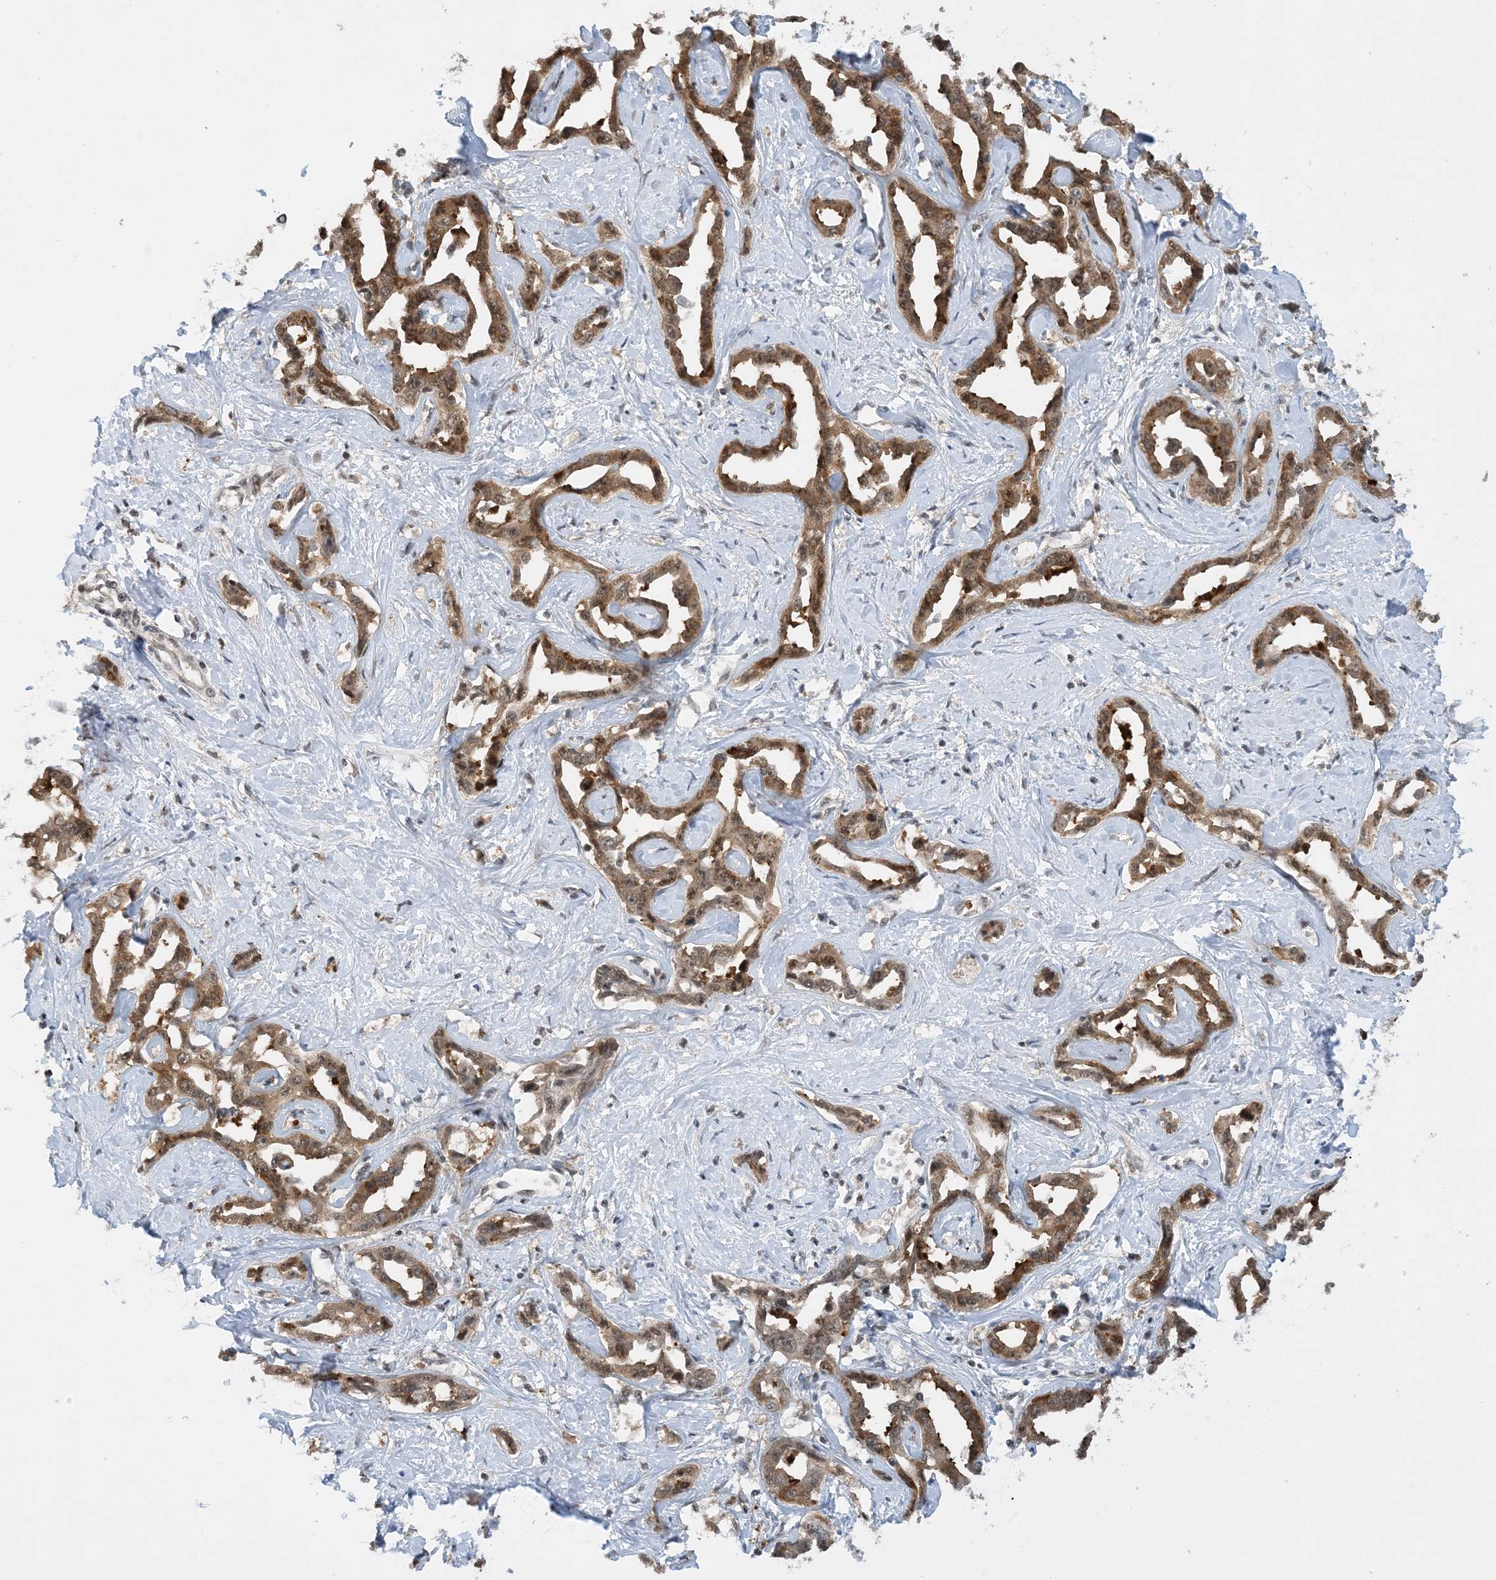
{"staining": {"intensity": "moderate", "quantity": ">75%", "location": "cytoplasmic/membranous,nuclear"}, "tissue": "liver cancer", "cell_type": "Tumor cells", "image_type": "cancer", "snomed": [{"axis": "morphology", "description": "Cholangiocarcinoma"}, {"axis": "topography", "description": "Liver"}], "caption": "DAB immunohistochemical staining of liver cancer reveals moderate cytoplasmic/membranous and nuclear protein expression in about >75% of tumor cells. (DAB IHC, brown staining for protein, blue staining for nuclei).", "gene": "ACYP2", "patient": {"sex": "male", "age": 59}}